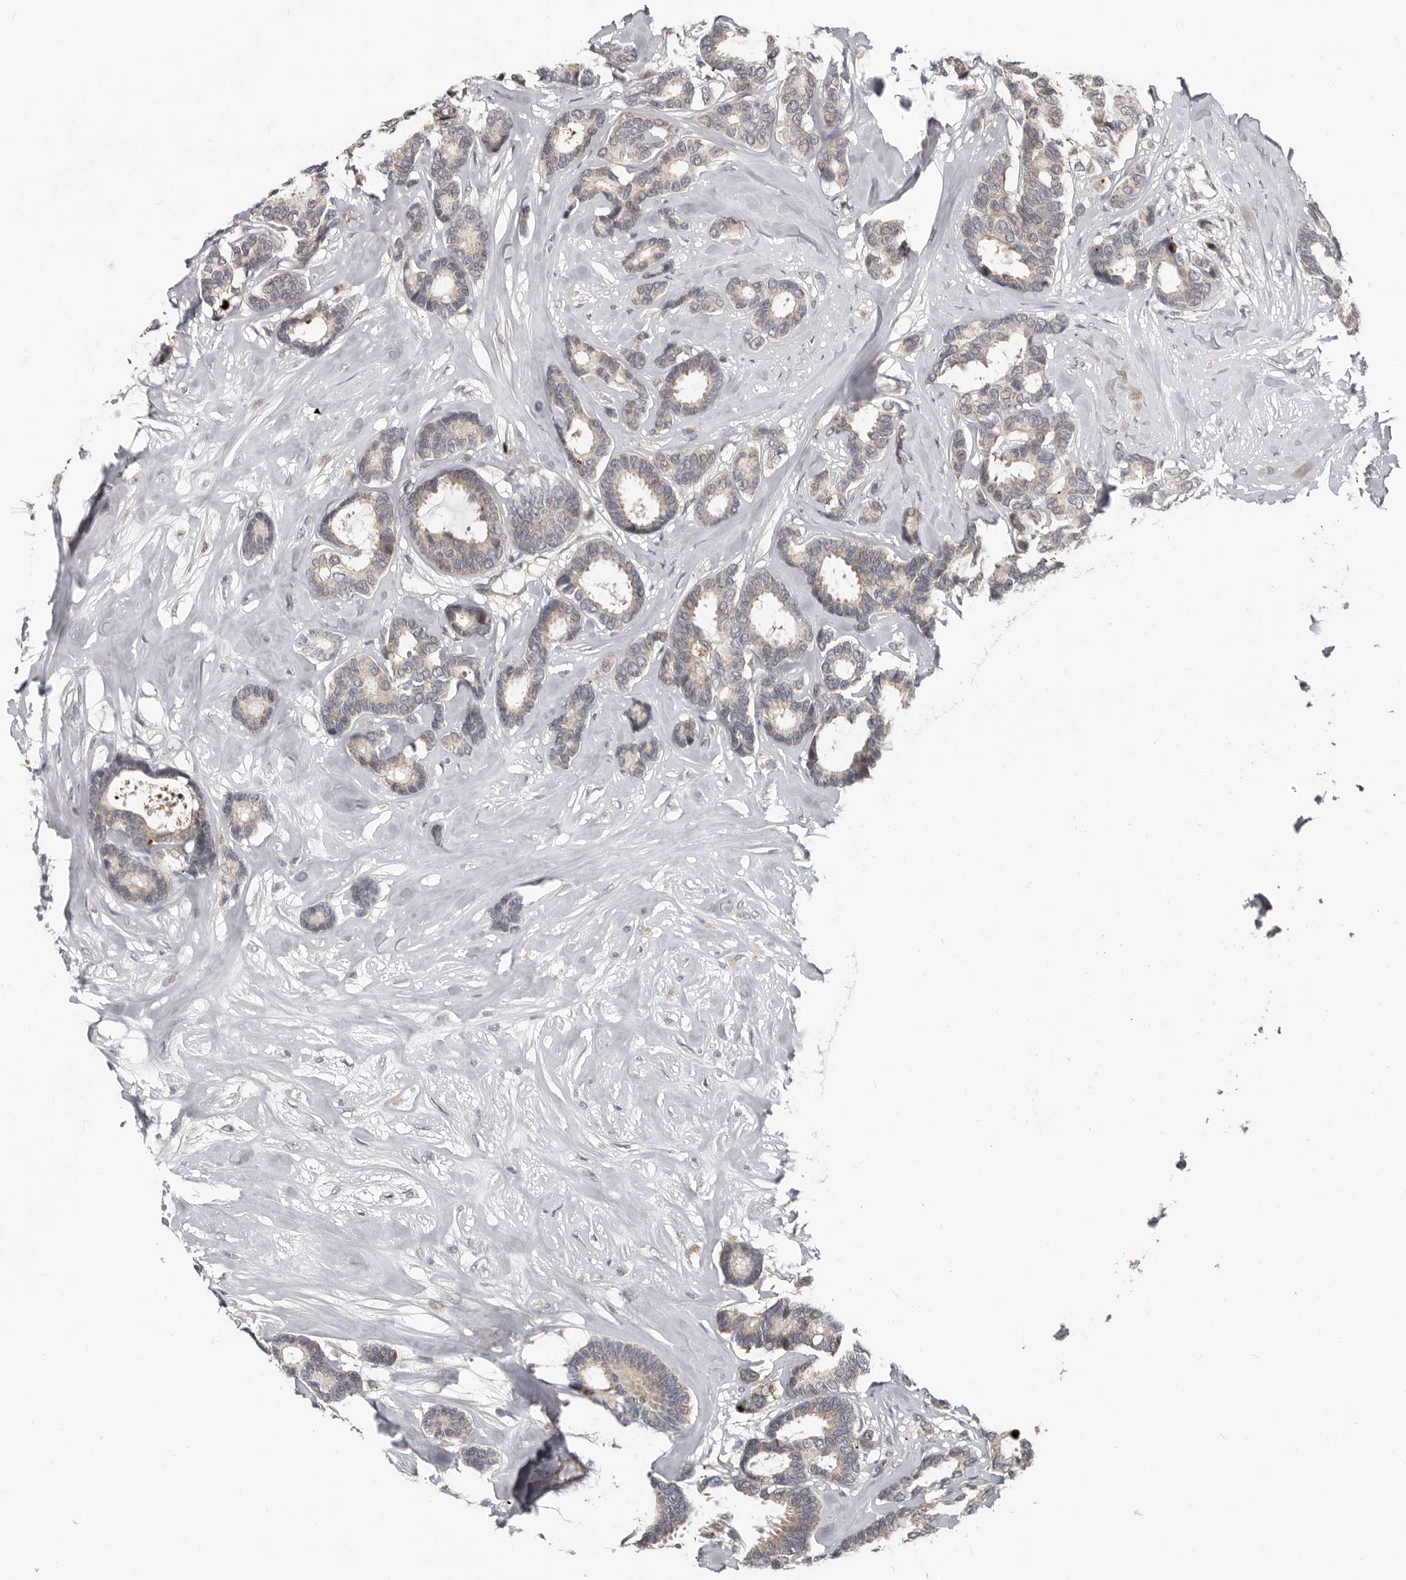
{"staining": {"intensity": "negative", "quantity": "none", "location": "none"}, "tissue": "breast cancer", "cell_type": "Tumor cells", "image_type": "cancer", "snomed": [{"axis": "morphology", "description": "Duct carcinoma"}, {"axis": "topography", "description": "Breast"}], "caption": "Immunohistochemical staining of intraductal carcinoma (breast) demonstrates no significant expression in tumor cells. (DAB (3,3'-diaminobenzidine) immunohistochemistry (IHC), high magnification).", "gene": "APOL6", "patient": {"sex": "female", "age": 87}}